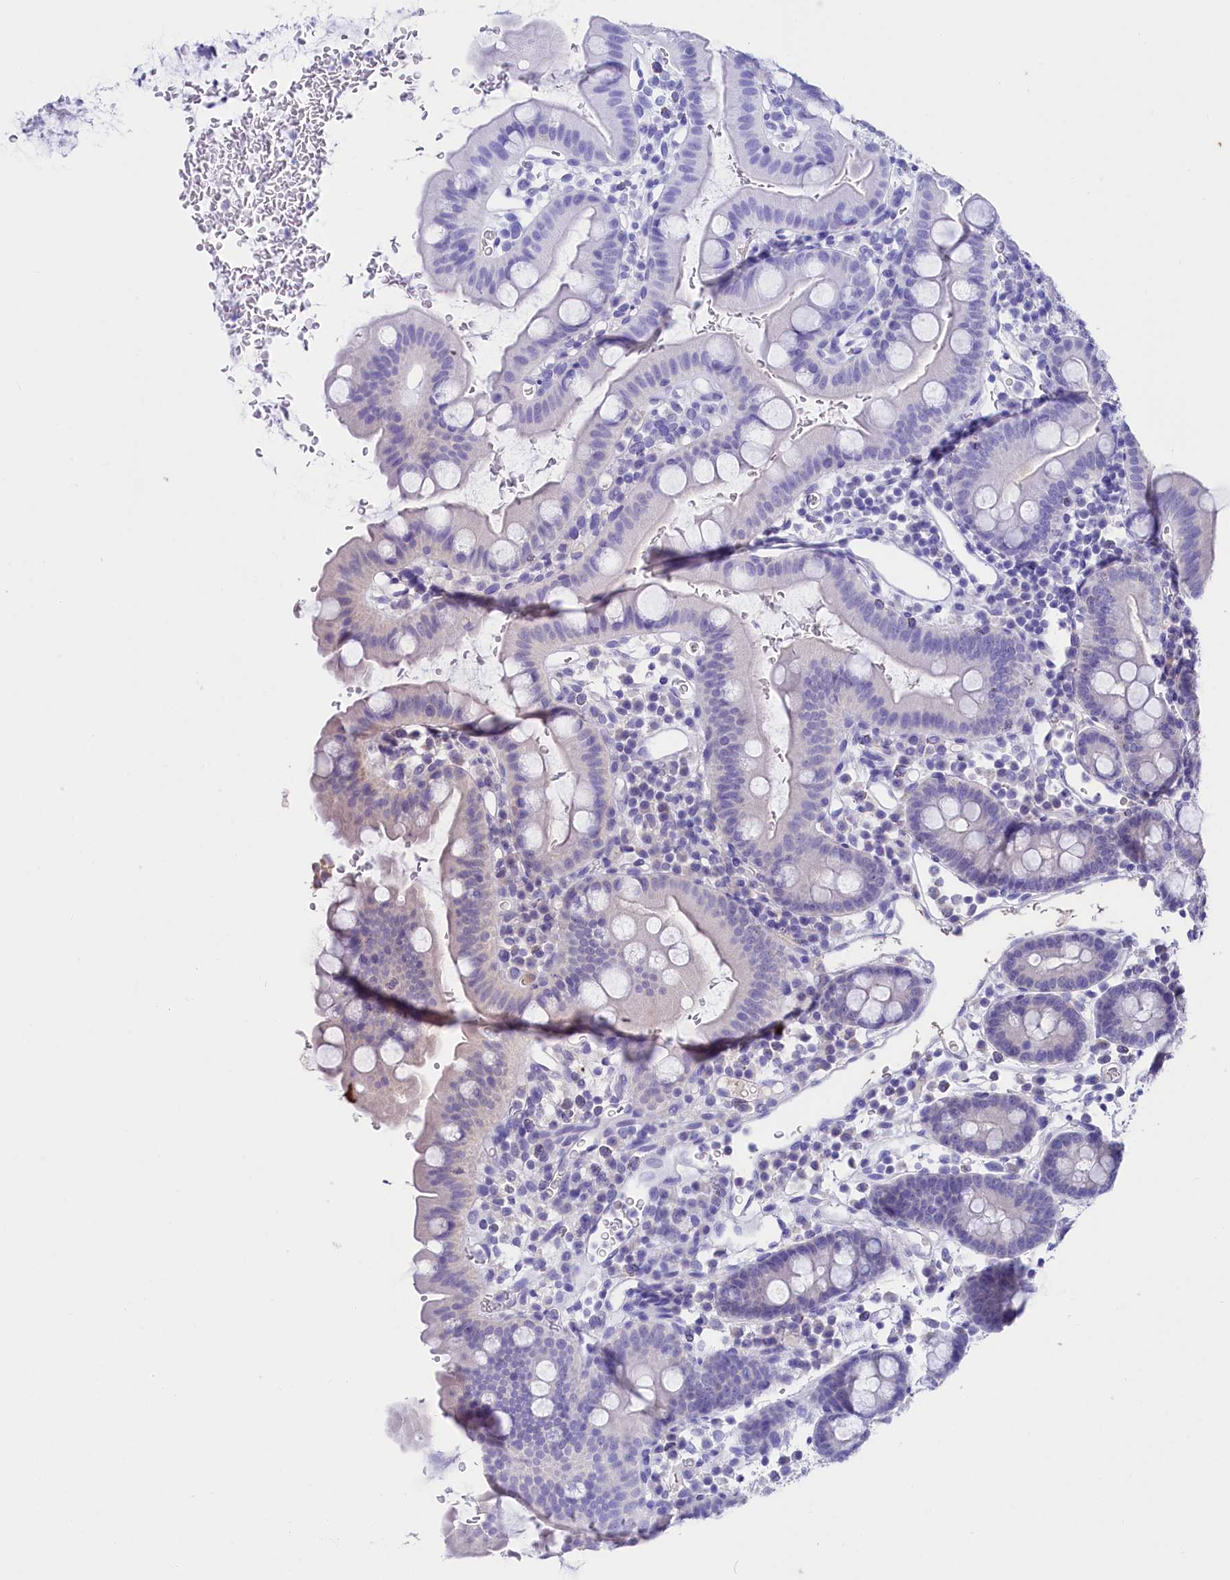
{"staining": {"intensity": "negative", "quantity": "none", "location": "none"}, "tissue": "small intestine", "cell_type": "Glandular cells", "image_type": "normal", "snomed": [{"axis": "morphology", "description": "Normal tissue, NOS"}, {"axis": "topography", "description": "Stomach, upper"}, {"axis": "topography", "description": "Stomach, lower"}, {"axis": "topography", "description": "Small intestine"}], "caption": "Immunohistochemistry (IHC) image of normal small intestine: small intestine stained with DAB (3,3'-diaminobenzidine) demonstrates no significant protein staining in glandular cells.", "gene": "RPUSD3", "patient": {"sex": "male", "age": 68}}